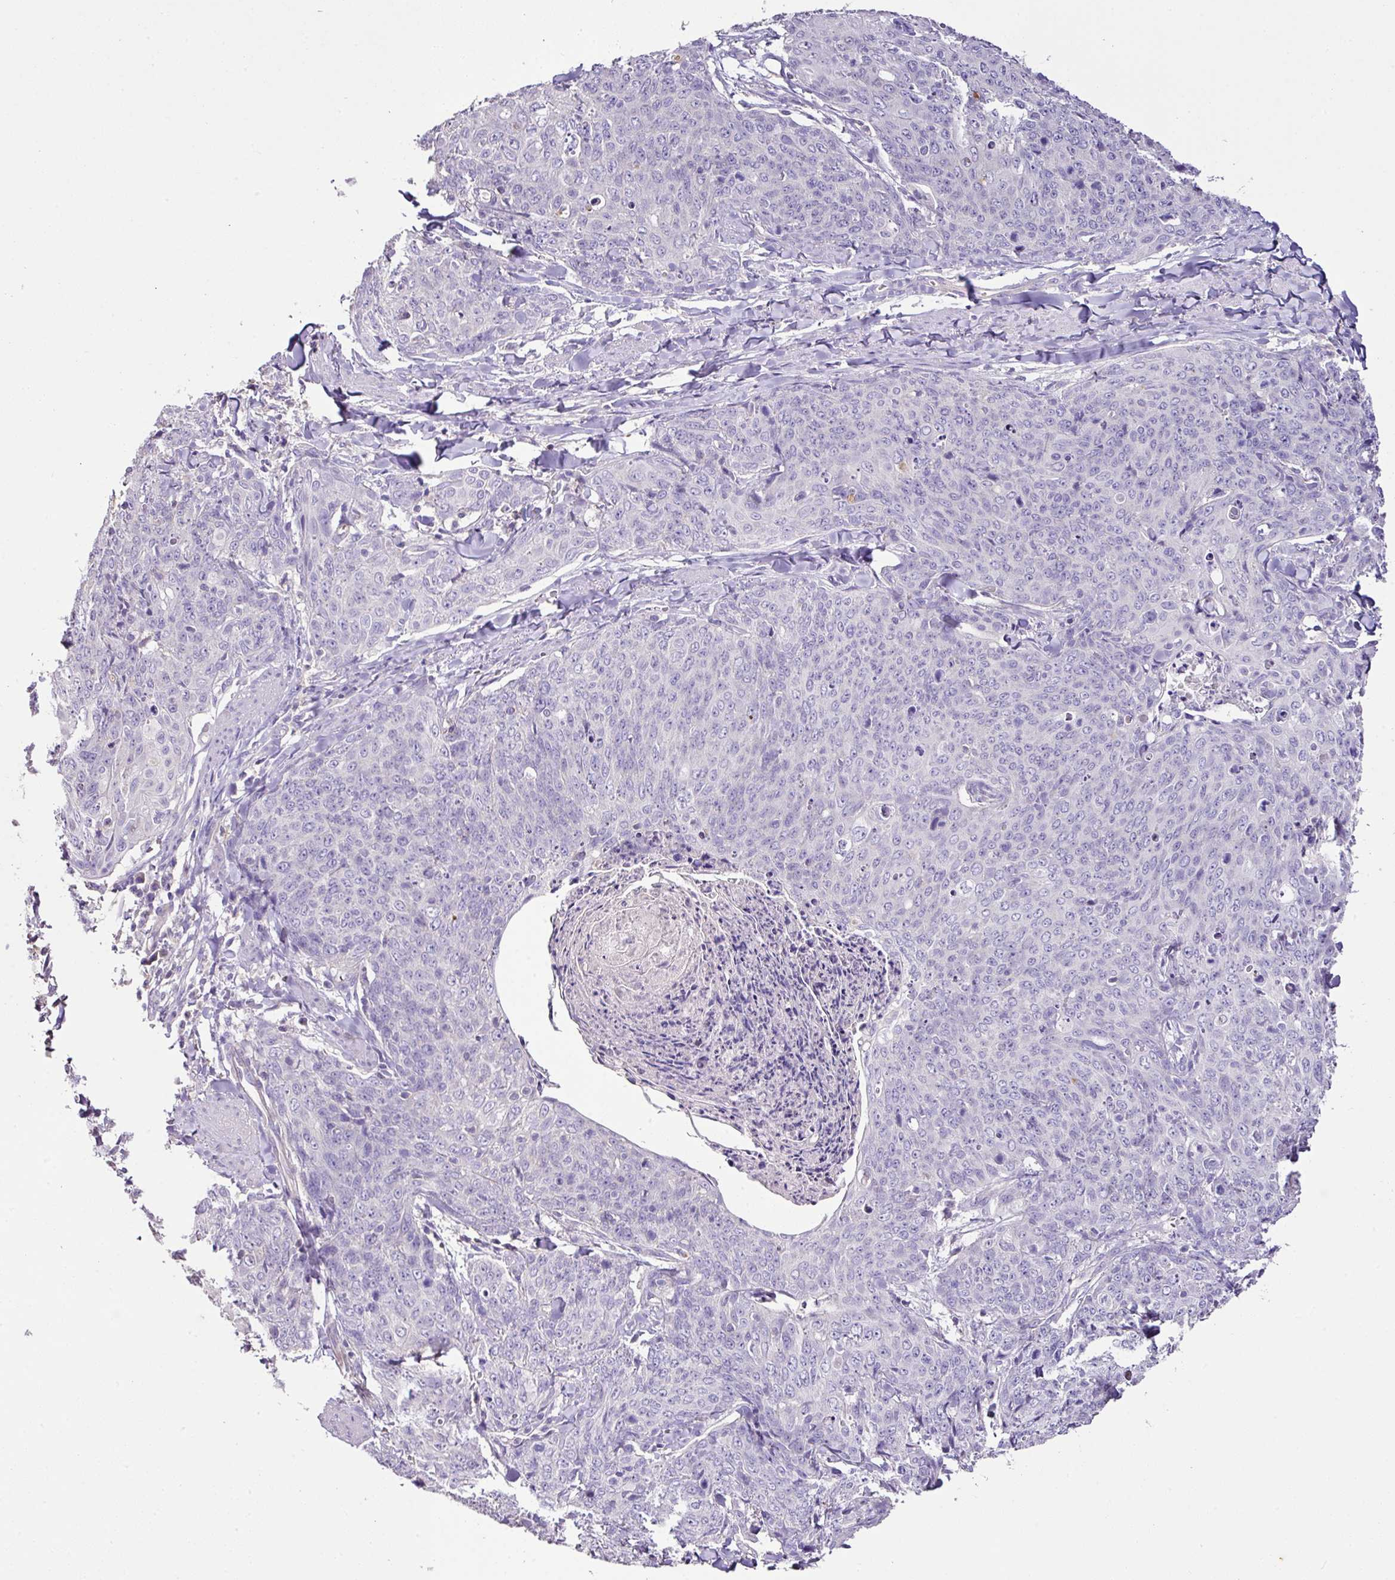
{"staining": {"intensity": "negative", "quantity": "none", "location": "none"}, "tissue": "skin cancer", "cell_type": "Tumor cells", "image_type": "cancer", "snomed": [{"axis": "morphology", "description": "Squamous cell carcinoma, NOS"}, {"axis": "topography", "description": "Skin"}, {"axis": "topography", "description": "Vulva"}], "caption": "Immunohistochemistry of skin squamous cell carcinoma exhibits no expression in tumor cells.", "gene": "AGR3", "patient": {"sex": "female", "age": 85}}